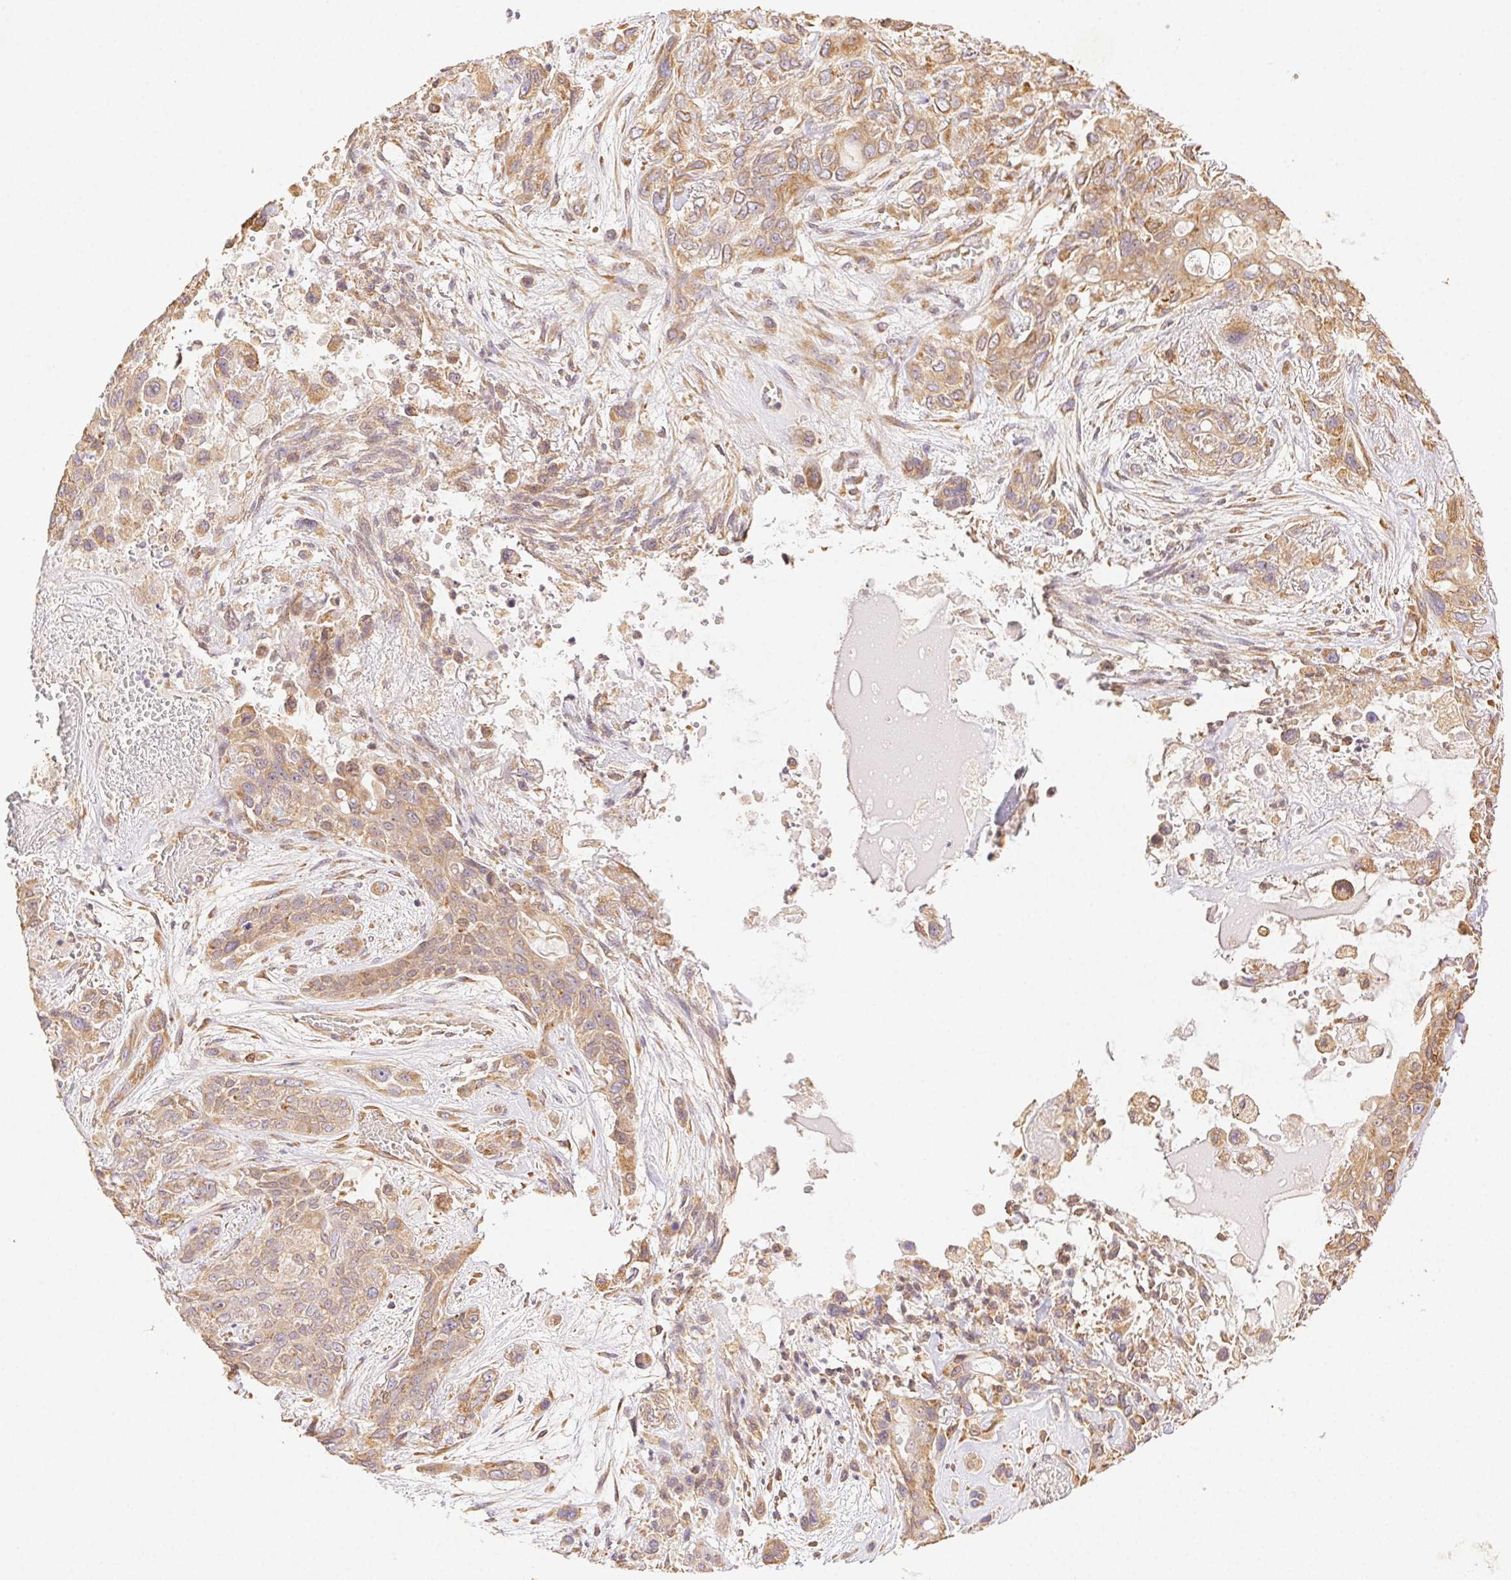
{"staining": {"intensity": "moderate", "quantity": ">75%", "location": "cytoplasmic/membranous"}, "tissue": "lung cancer", "cell_type": "Tumor cells", "image_type": "cancer", "snomed": [{"axis": "morphology", "description": "Squamous cell carcinoma, NOS"}, {"axis": "topography", "description": "Lung"}], "caption": "High-magnification brightfield microscopy of lung squamous cell carcinoma stained with DAB (brown) and counterstained with hematoxylin (blue). tumor cells exhibit moderate cytoplasmic/membranous staining is appreciated in about>75% of cells.", "gene": "ENTREP1", "patient": {"sex": "female", "age": 70}}